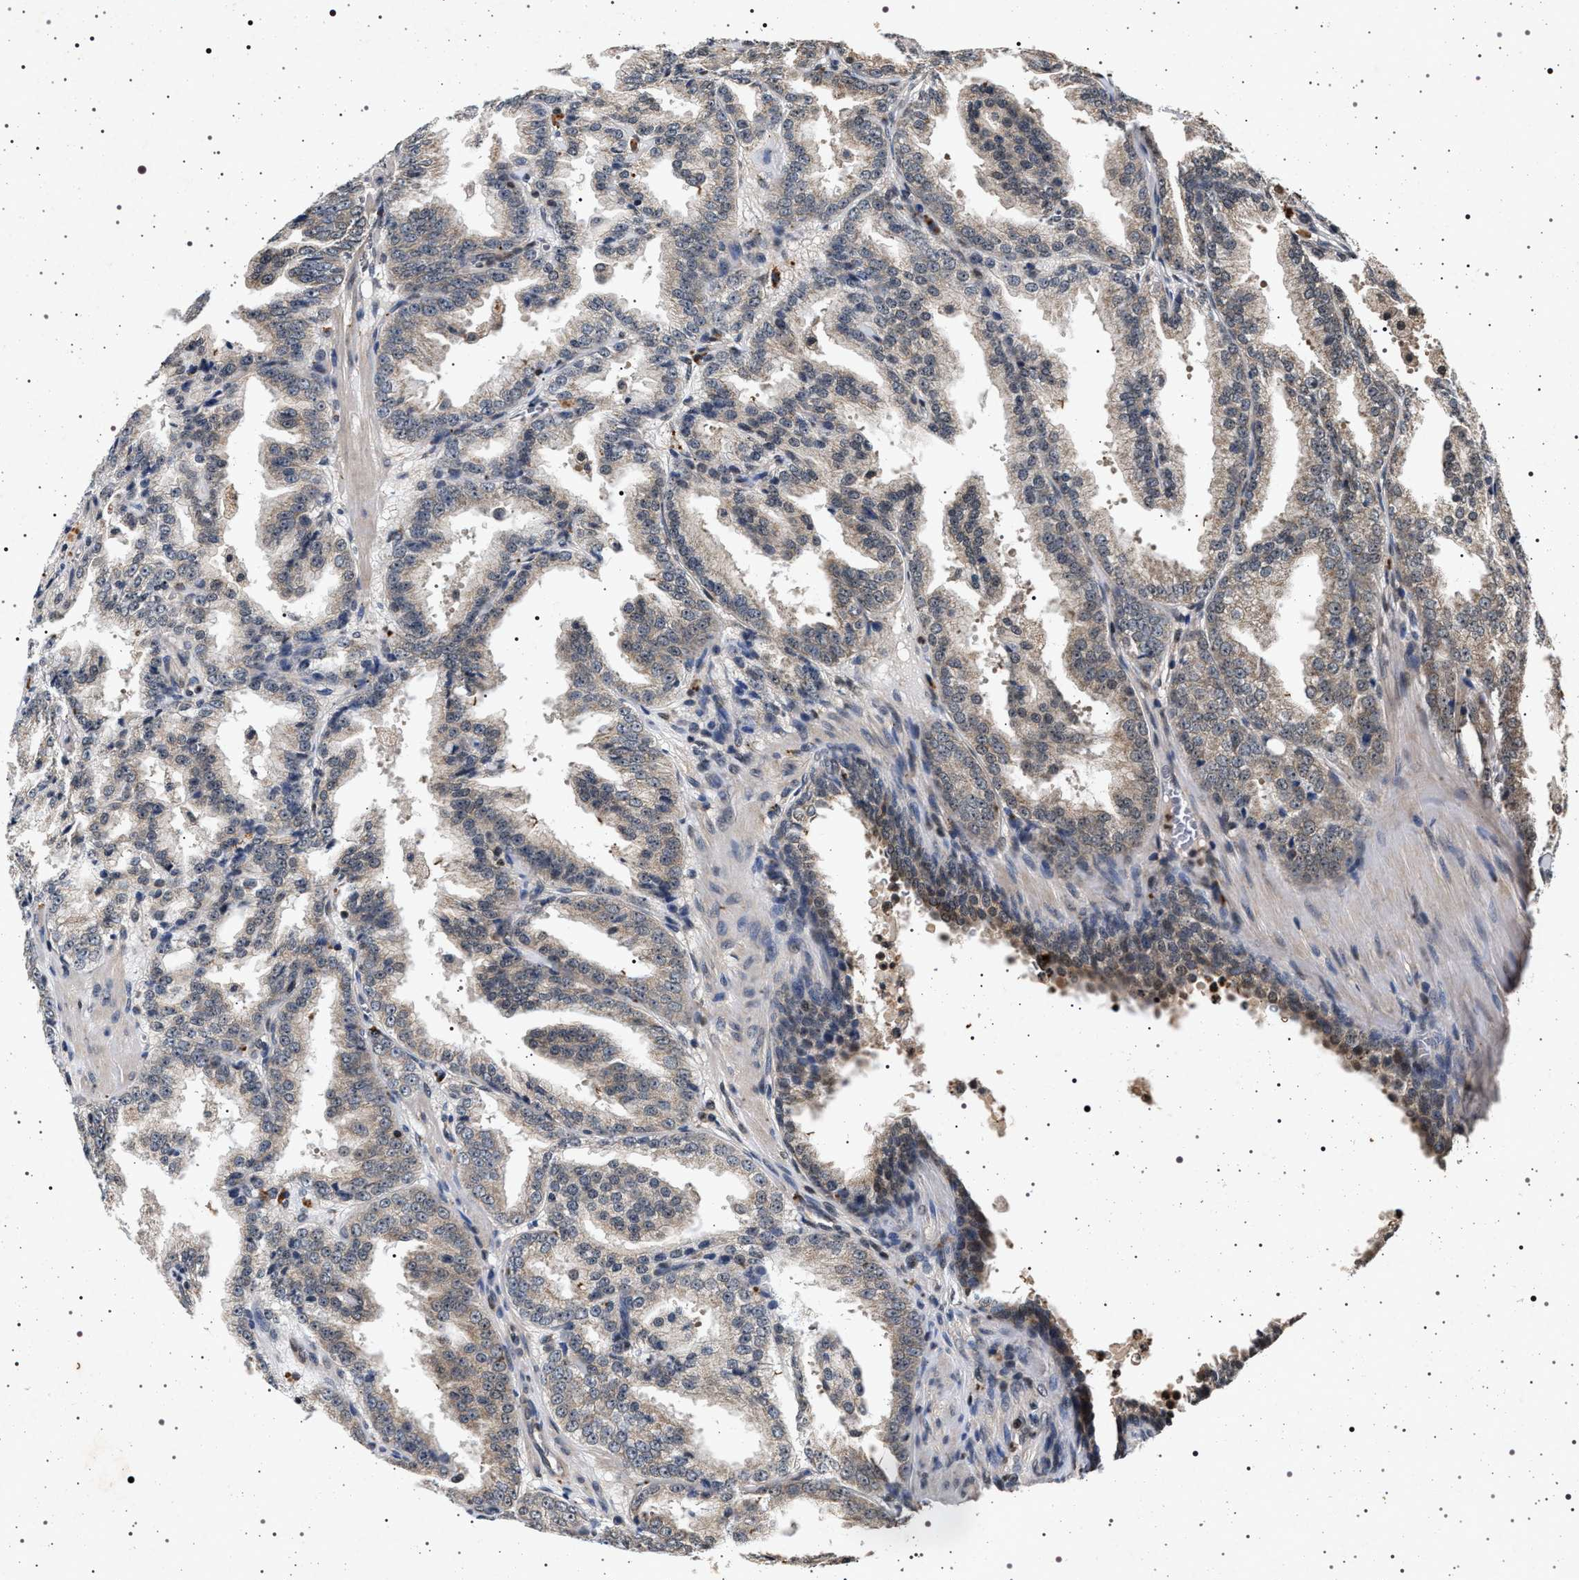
{"staining": {"intensity": "weak", "quantity": "<25%", "location": "cytoplasmic/membranous"}, "tissue": "prostate cancer", "cell_type": "Tumor cells", "image_type": "cancer", "snomed": [{"axis": "morphology", "description": "Adenocarcinoma, High grade"}, {"axis": "topography", "description": "Prostate"}], "caption": "This micrograph is of prostate cancer (high-grade adenocarcinoma) stained with immunohistochemistry (IHC) to label a protein in brown with the nuclei are counter-stained blue. There is no expression in tumor cells.", "gene": "CDKN1B", "patient": {"sex": "male", "age": 61}}